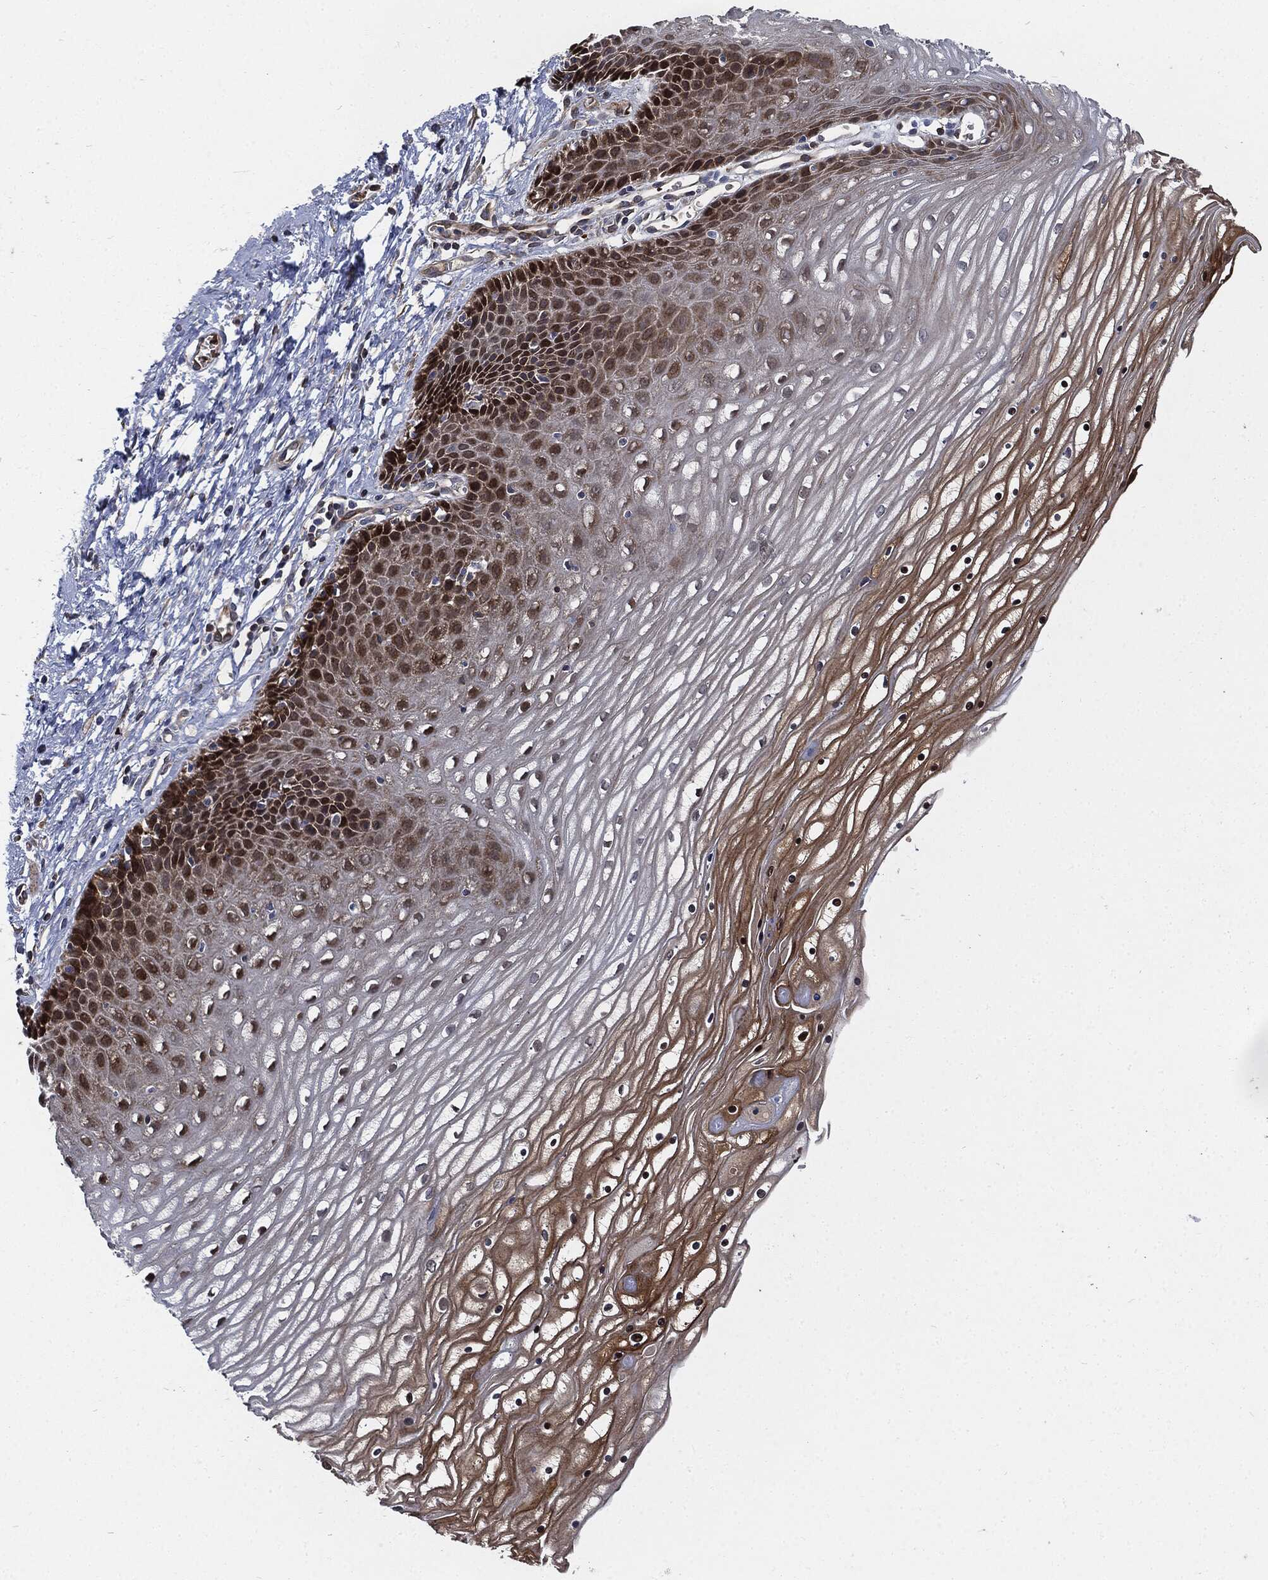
{"staining": {"intensity": "strong", "quantity": ">75%", "location": "cytoplasmic/membranous"}, "tissue": "cervix", "cell_type": "Glandular cells", "image_type": "normal", "snomed": [{"axis": "morphology", "description": "Normal tissue, NOS"}, {"axis": "topography", "description": "Cervix"}], "caption": "Unremarkable cervix reveals strong cytoplasmic/membranous staining in about >75% of glandular cells, visualized by immunohistochemistry.", "gene": "PRDX2", "patient": {"sex": "female", "age": 35}}